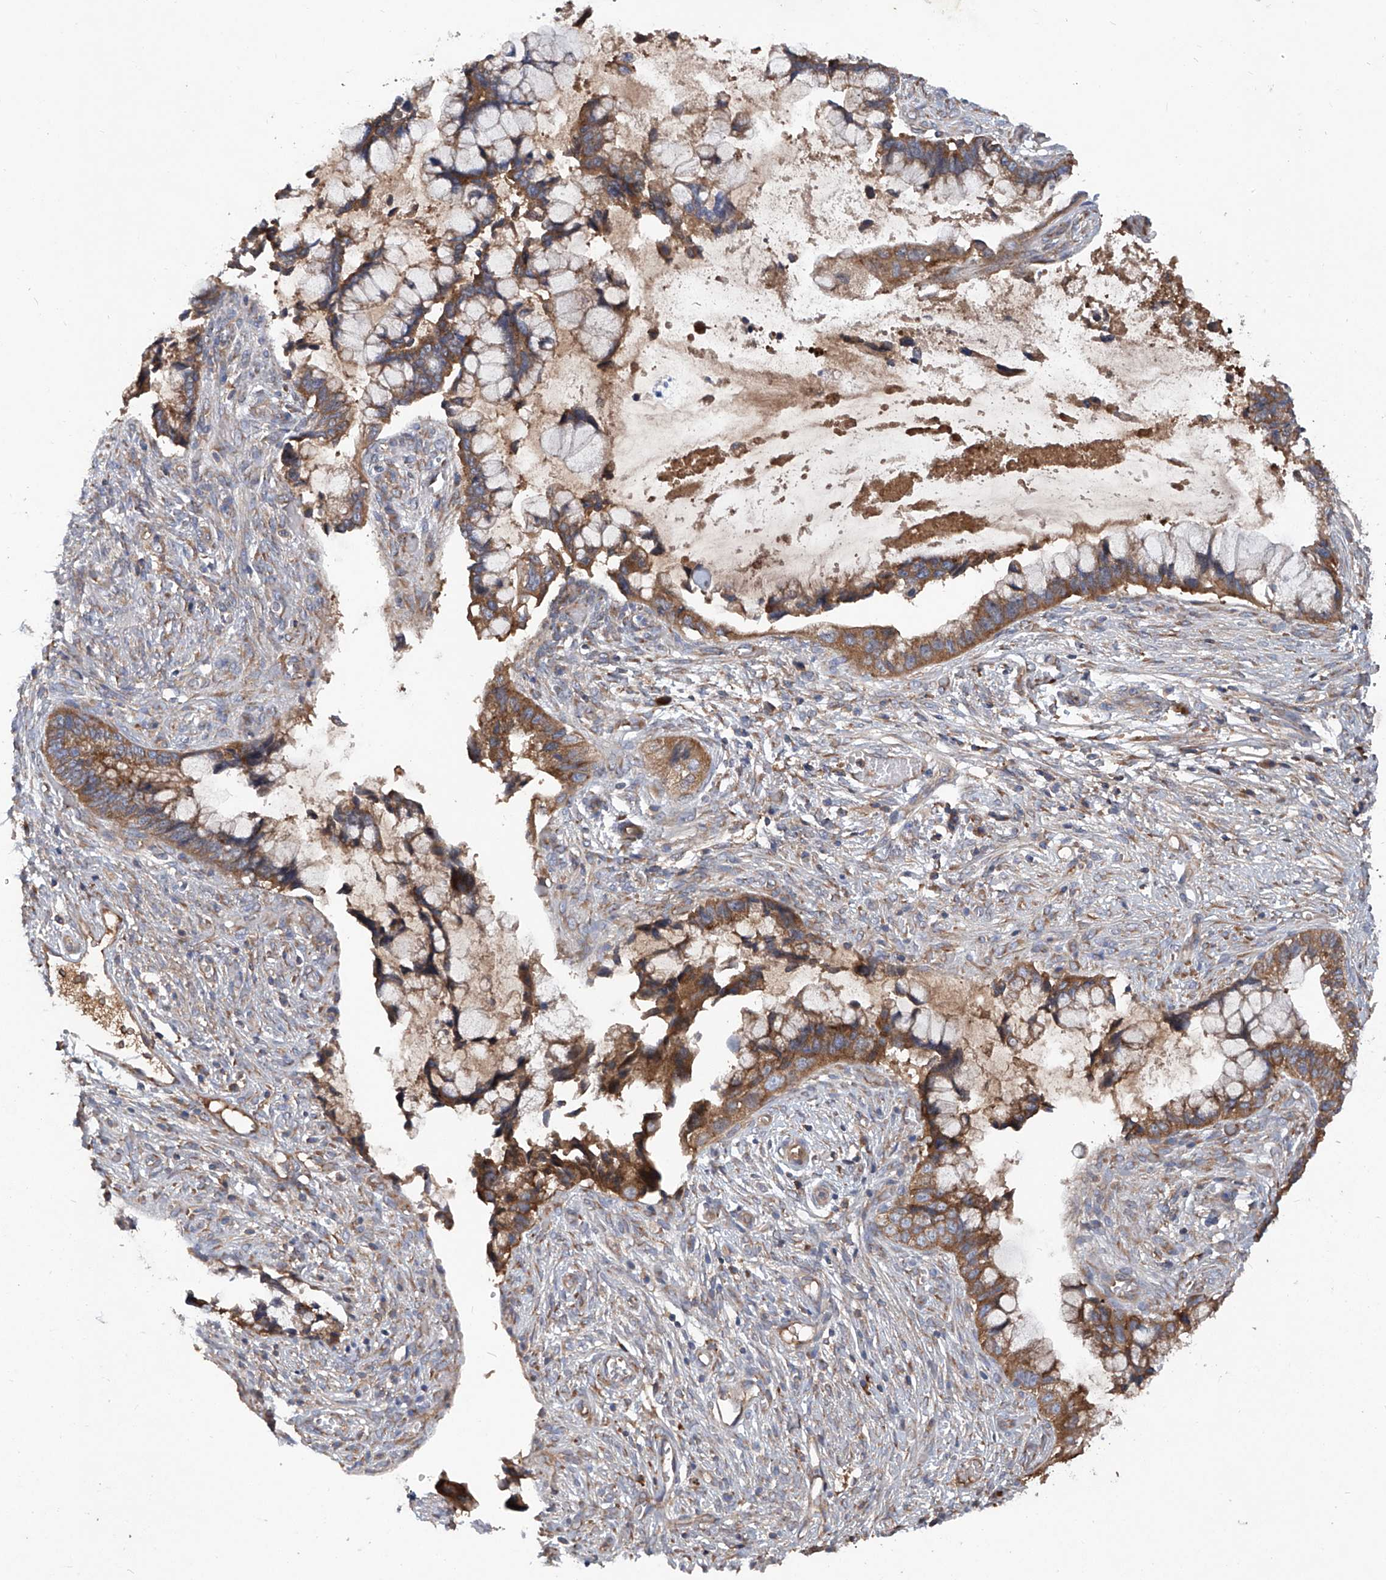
{"staining": {"intensity": "moderate", "quantity": ">75%", "location": "cytoplasmic/membranous"}, "tissue": "cervical cancer", "cell_type": "Tumor cells", "image_type": "cancer", "snomed": [{"axis": "morphology", "description": "Adenocarcinoma, NOS"}, {"axis": "topography", "description": "Cervix"}], "caption": "An image showing moderate cytoplasmic/membranous positivity in about >75% of tumor cells in cervical cancer, as visualized by brown immunohistochemical staining.", "gene": "ASCC3", "patient": {"sex": "female", "age": 44}}